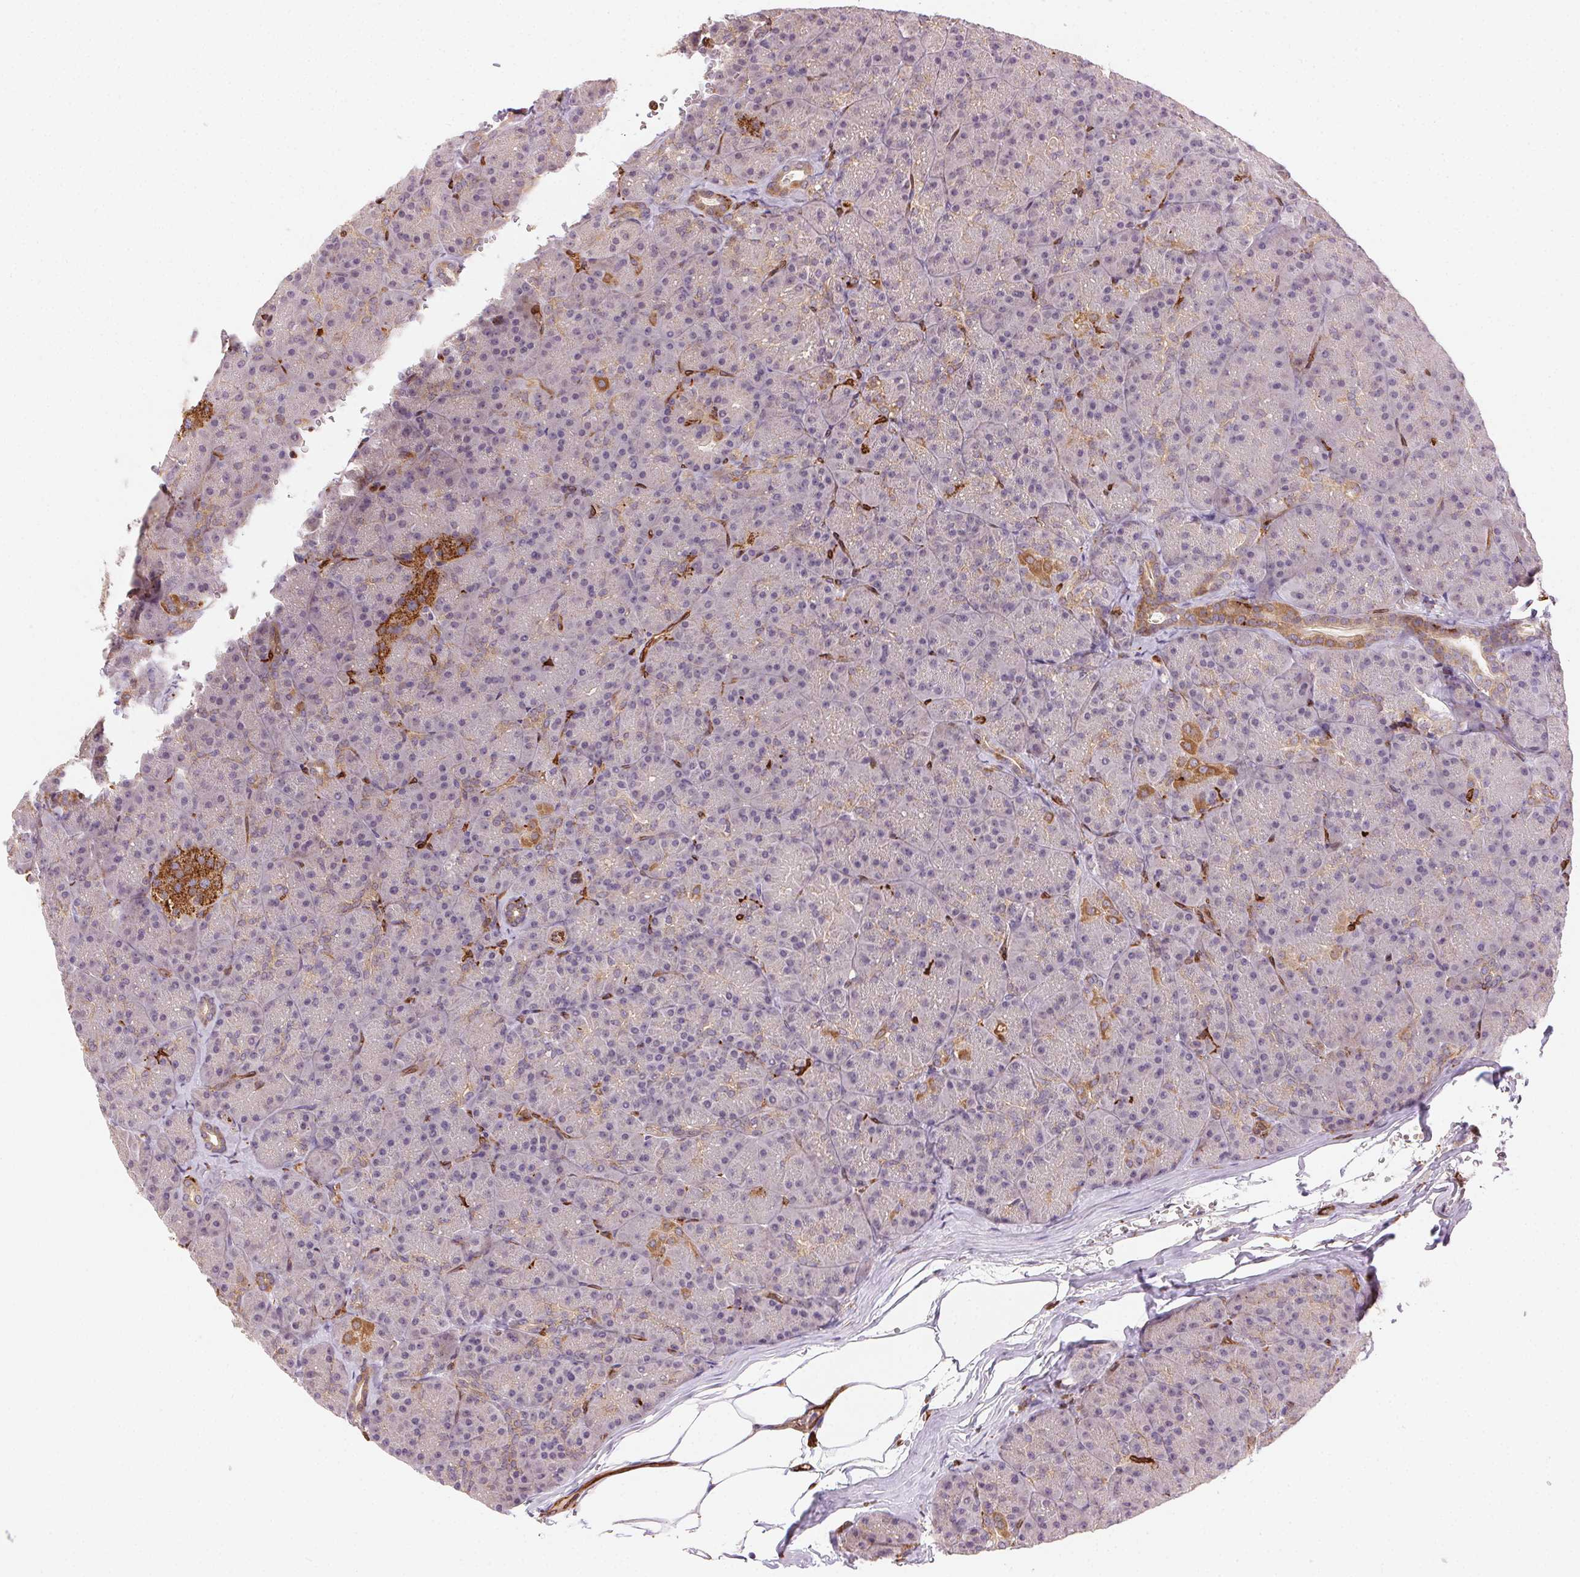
{"staining": {"intensity": "moderate", "quantity": "<25%", "location": "cytoplasmic/membranous"}, "tissue": "pancreas", "cell_type": "Exocrine glandular cells", "image_type": "normal", "snomed": [{"axis": "morphology", "description": "Normal tissue, NOS"}, {"axis": "topography", "description": "Pancreas"}], "caption": "This is an image of IHC staining of benign pancreas, which shows moderate expression in the cytoplasmic/membranous of exocrine glandular cells.", "gene": "RNASET2", "patient": {"sex": "male", "age": 57}}